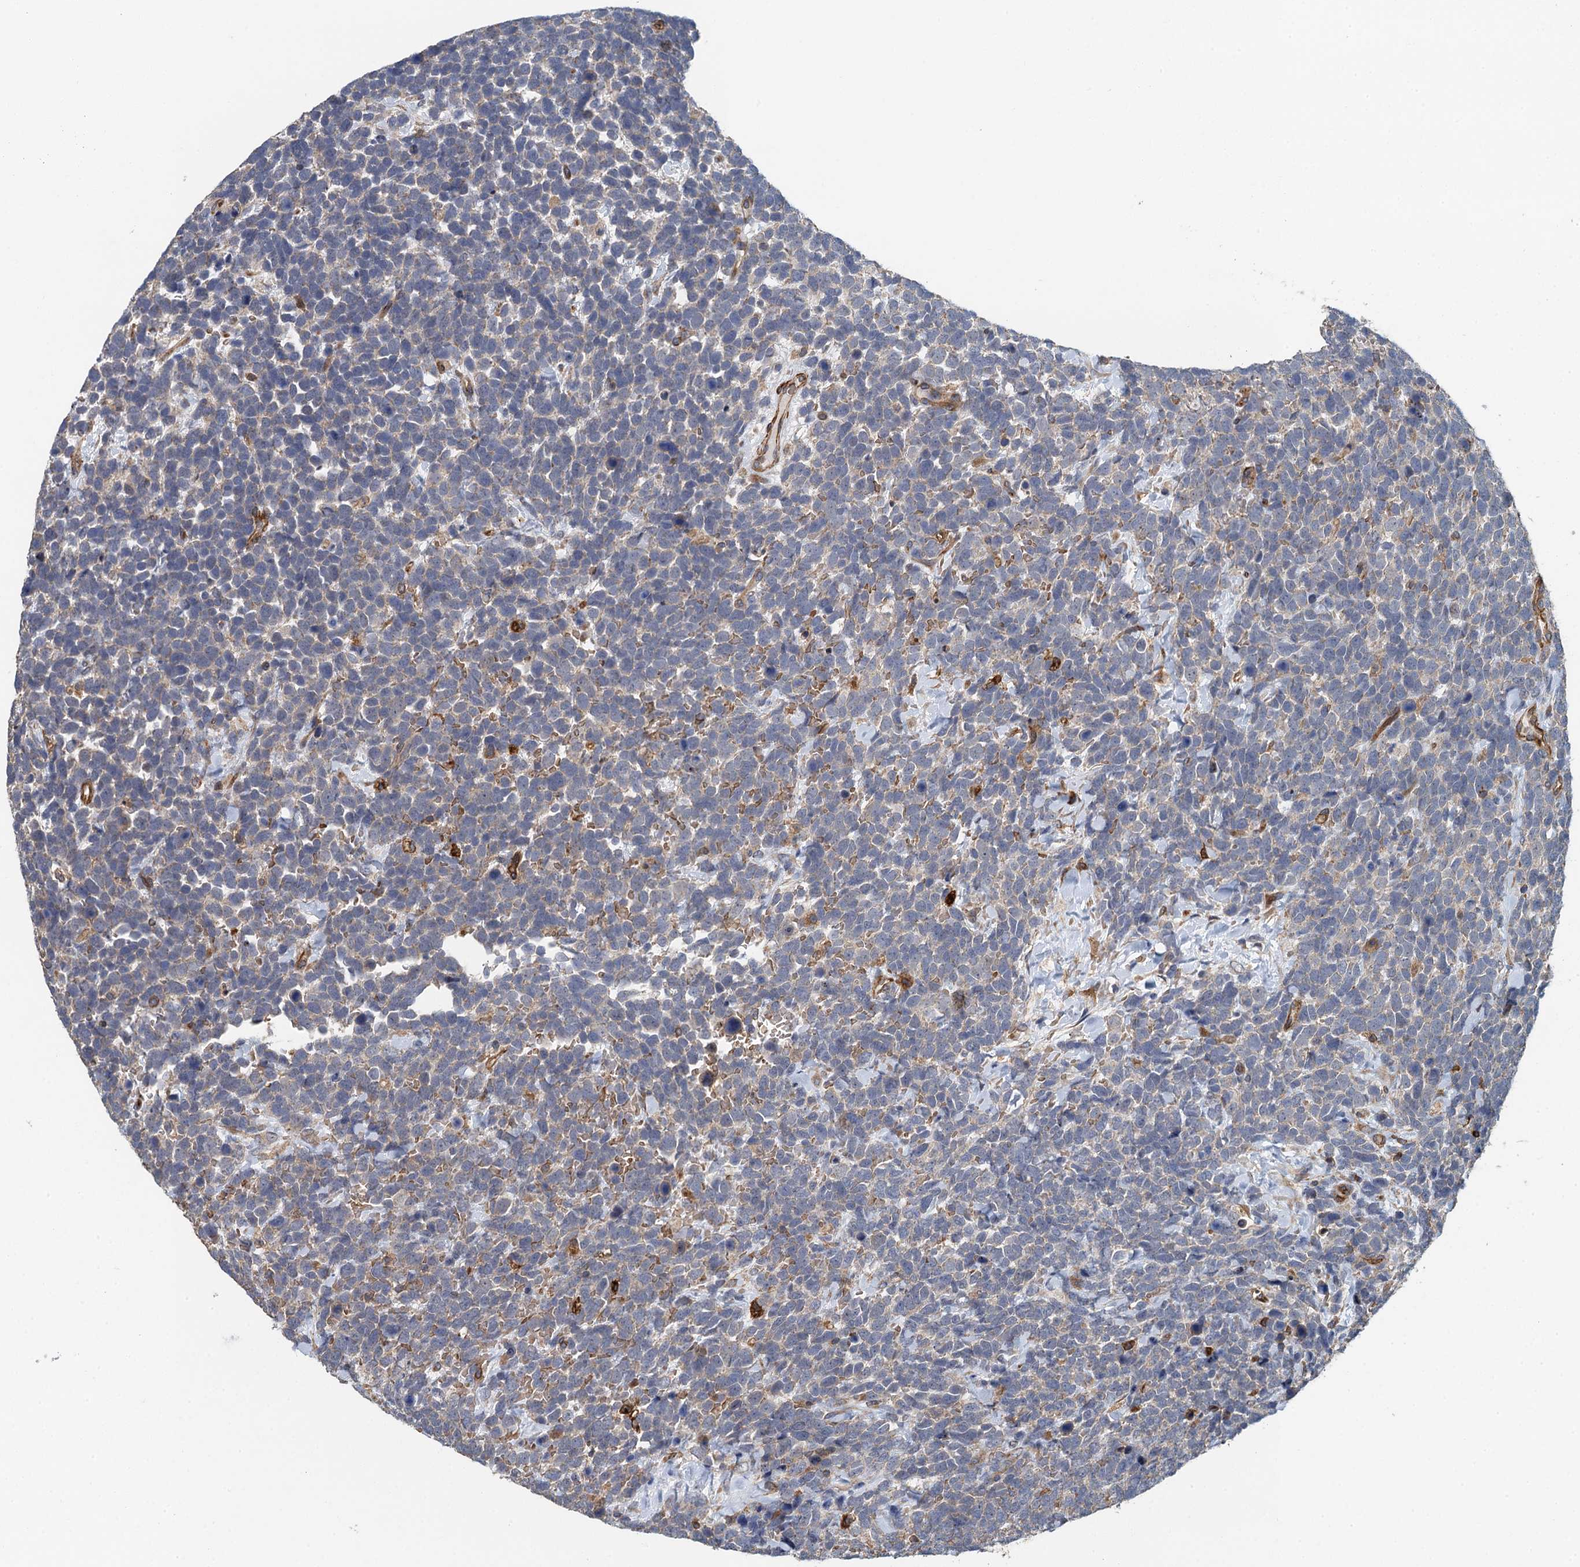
{"staining": {"intensity": "negative", "quantity": "none", "location": "none"}, "tissue": "urothelial cancer", "cell_type": "Tumor cells", "image_type": "cancer", "snomed": [{"axis": "morphology", "description": "Urothelial carcinoma, High grade"}, {"axis": "topography", "description": "Urinary bladder"}], "caption": "Urothelial cancer stained for a protein using immunohistochemistry displays no staining tumor cells.", "gene": "RSAD2", "patient": {"sex": "female", "age": 82}}